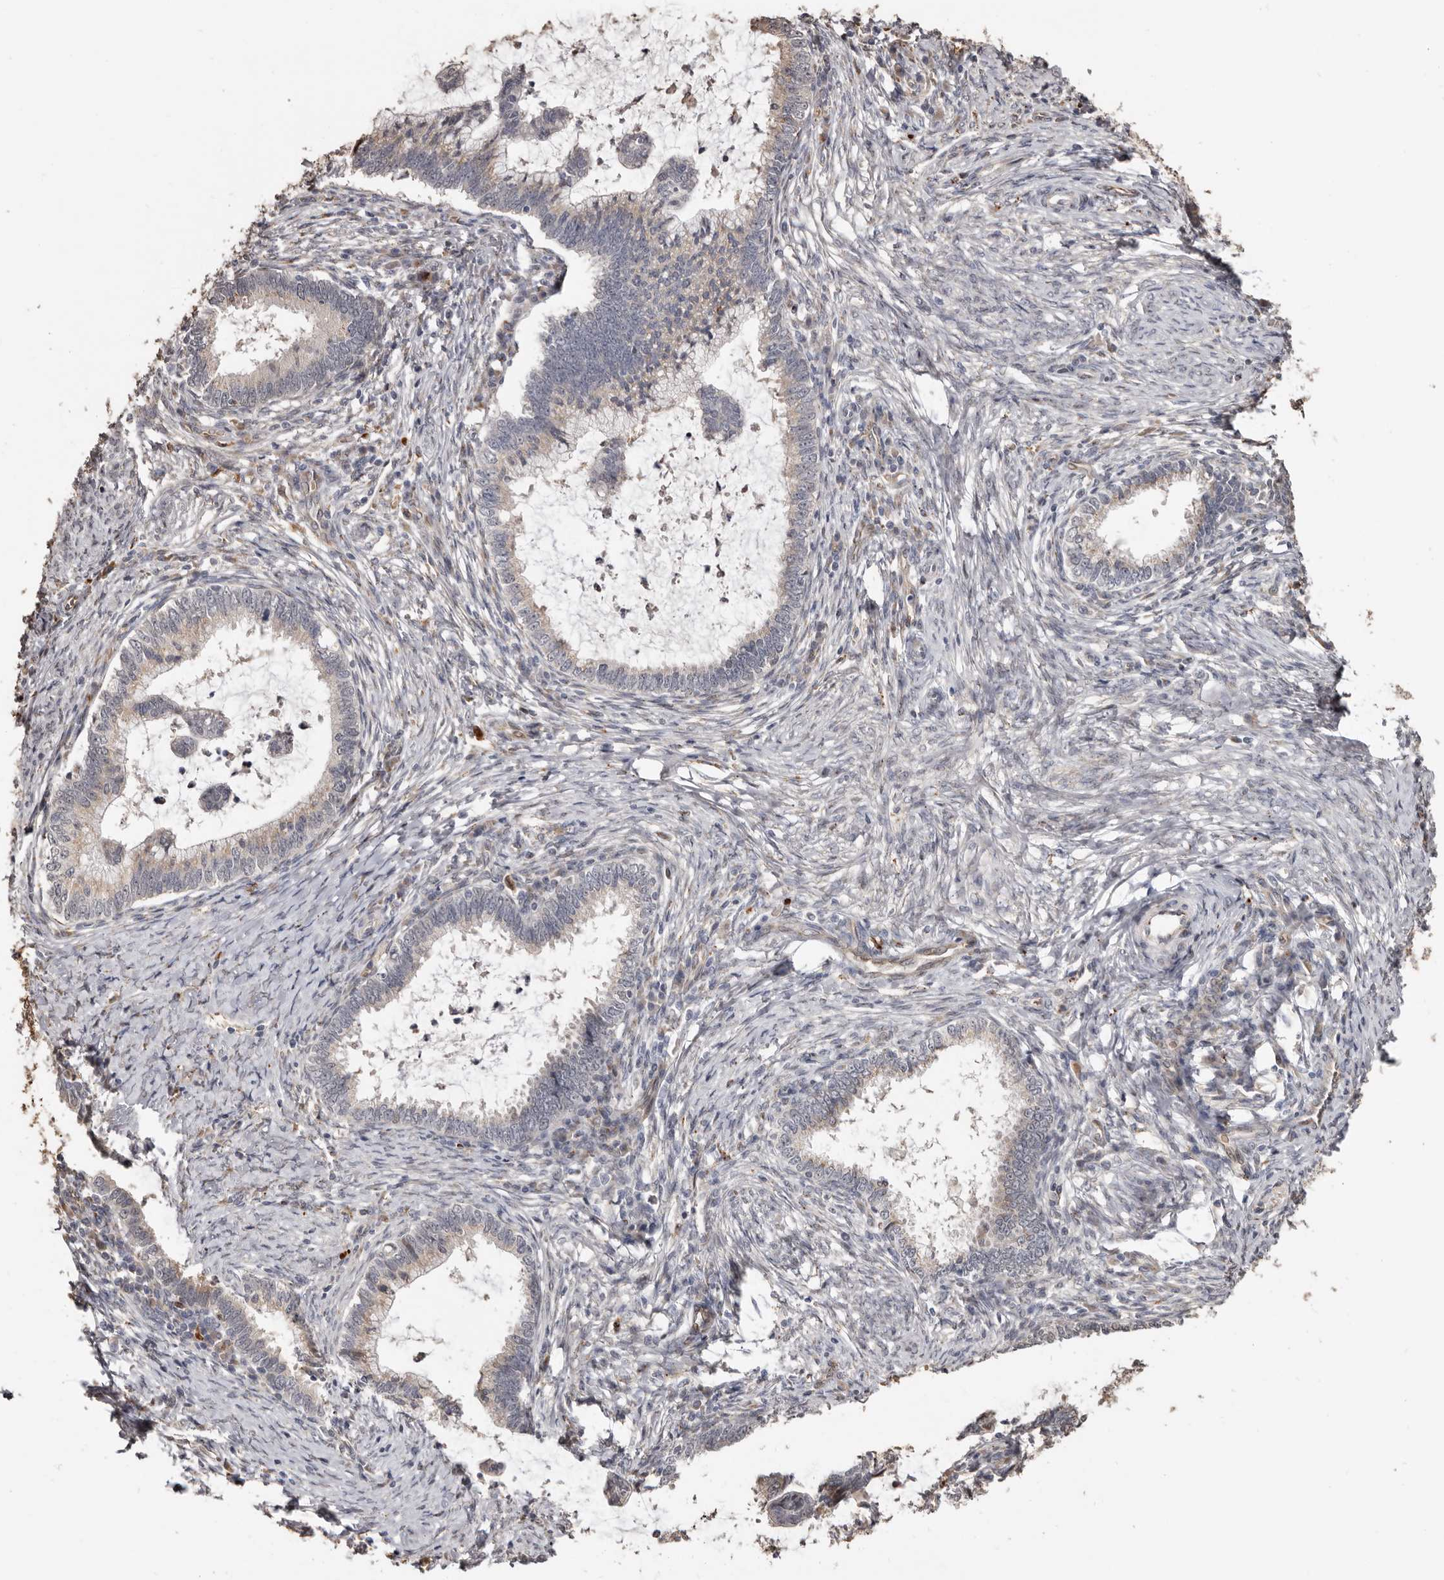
{"staining": {"intensity": "weak", "quantity": "<25%", "location": "cytoplasmic/membranous"}, "tissue": "cervical cancer", "cell_type": "Tumor cells", "image_type": "cancer", "snomed": [{"axis": "morphology", "description": "Adenocarcinoma, NOS"}, {"axis": "topography", "description": "Cervix"}], "caption": "Immunohistochemical staining of human cervical cancer shows no significant positivity in tumor cells.", "gene": "ENTREP1", "patient": {"sex": "female", "age": 36}}